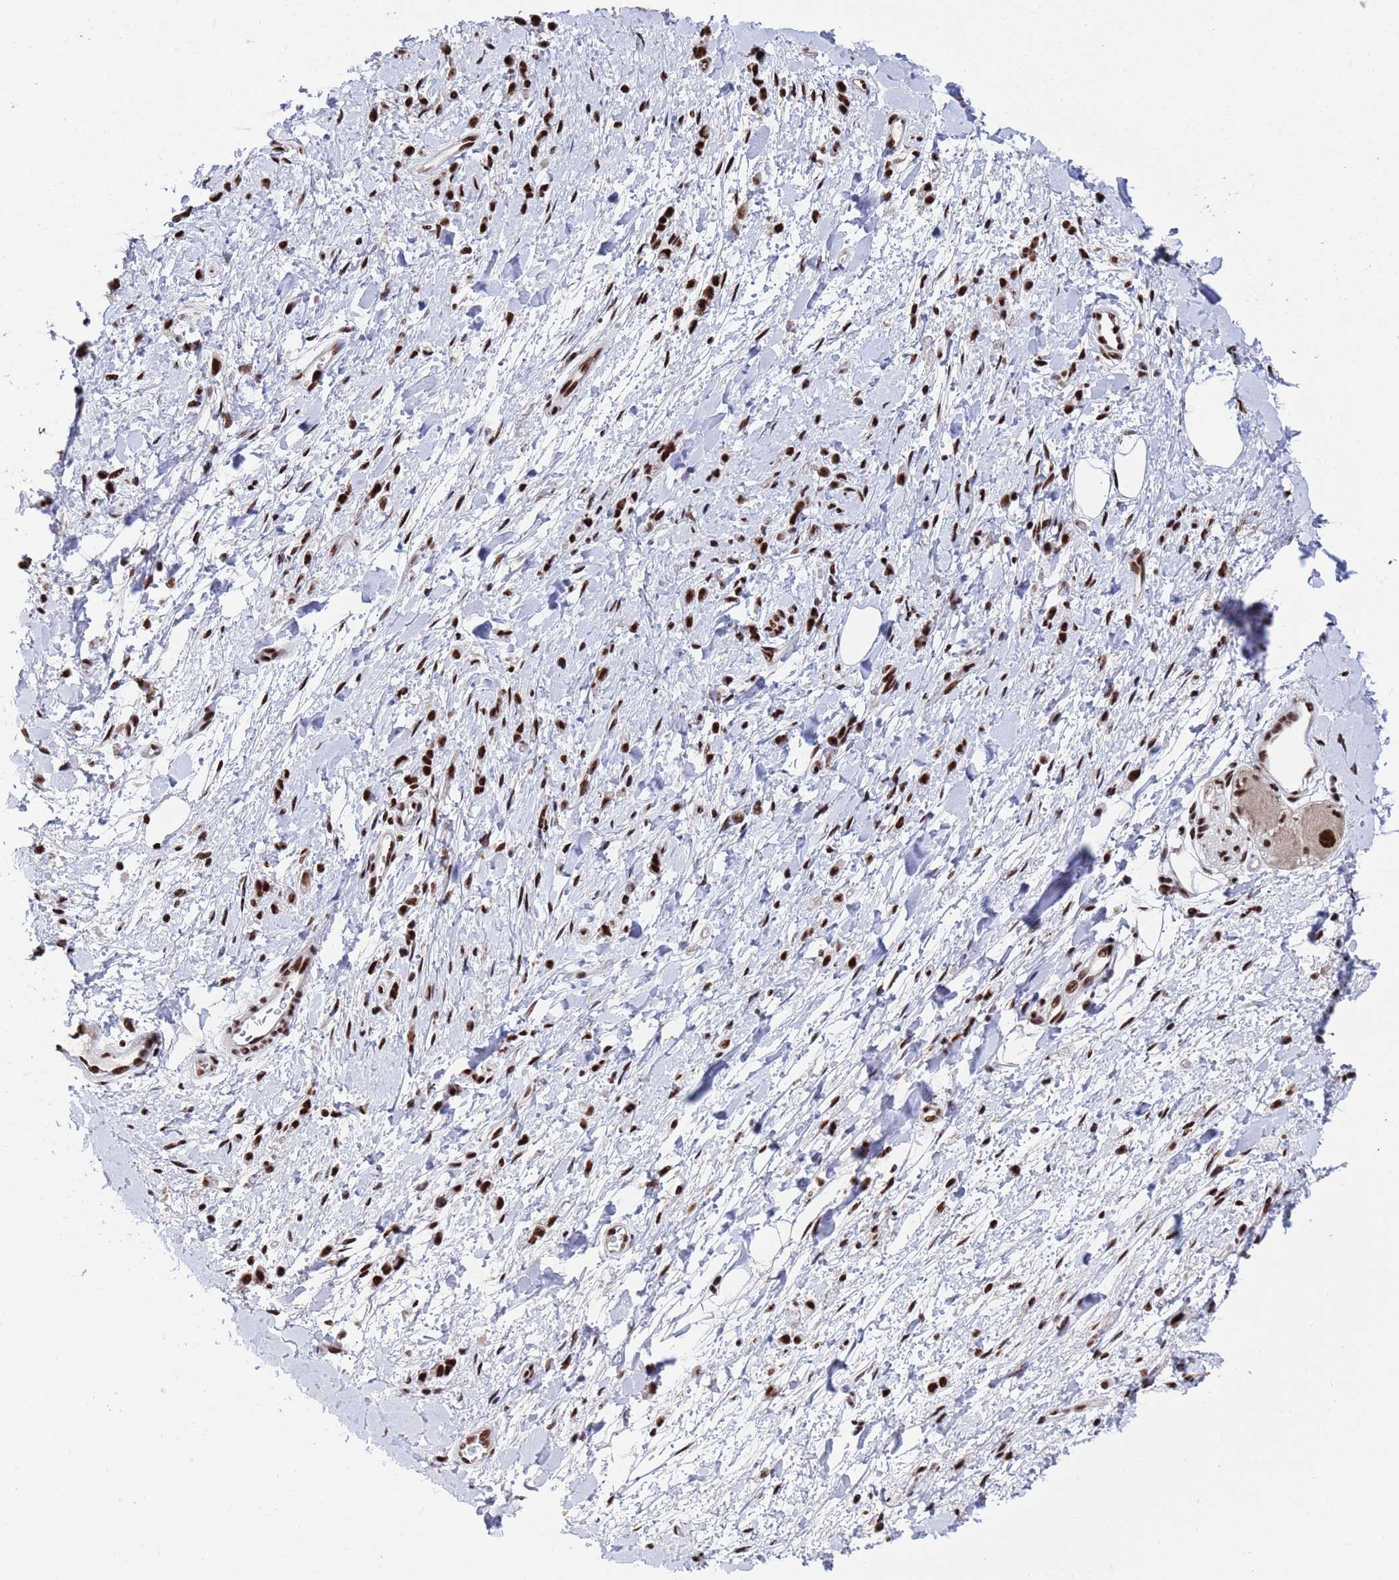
{"staining": {"intensity": "strong", "quantity": ">75%", "location": "nuclear"}, "tissue": "stomach cancer", "cell_type": "Tumor cells", "image_type": "cancer", "snomed": [{"axis": "morphology", "description": "Adenocarcinoma, NOS"}, {"axis": "topography", "description": "Stomach"}], "caption": "Stomach cancer (adenocarcinoma) stained for a protein (brown) demonstrates strong nuclear positive staining in approximately >75% of tumor cells.", "gene": "SF3B2", "patient": {"sex": "female", "age": 60}}